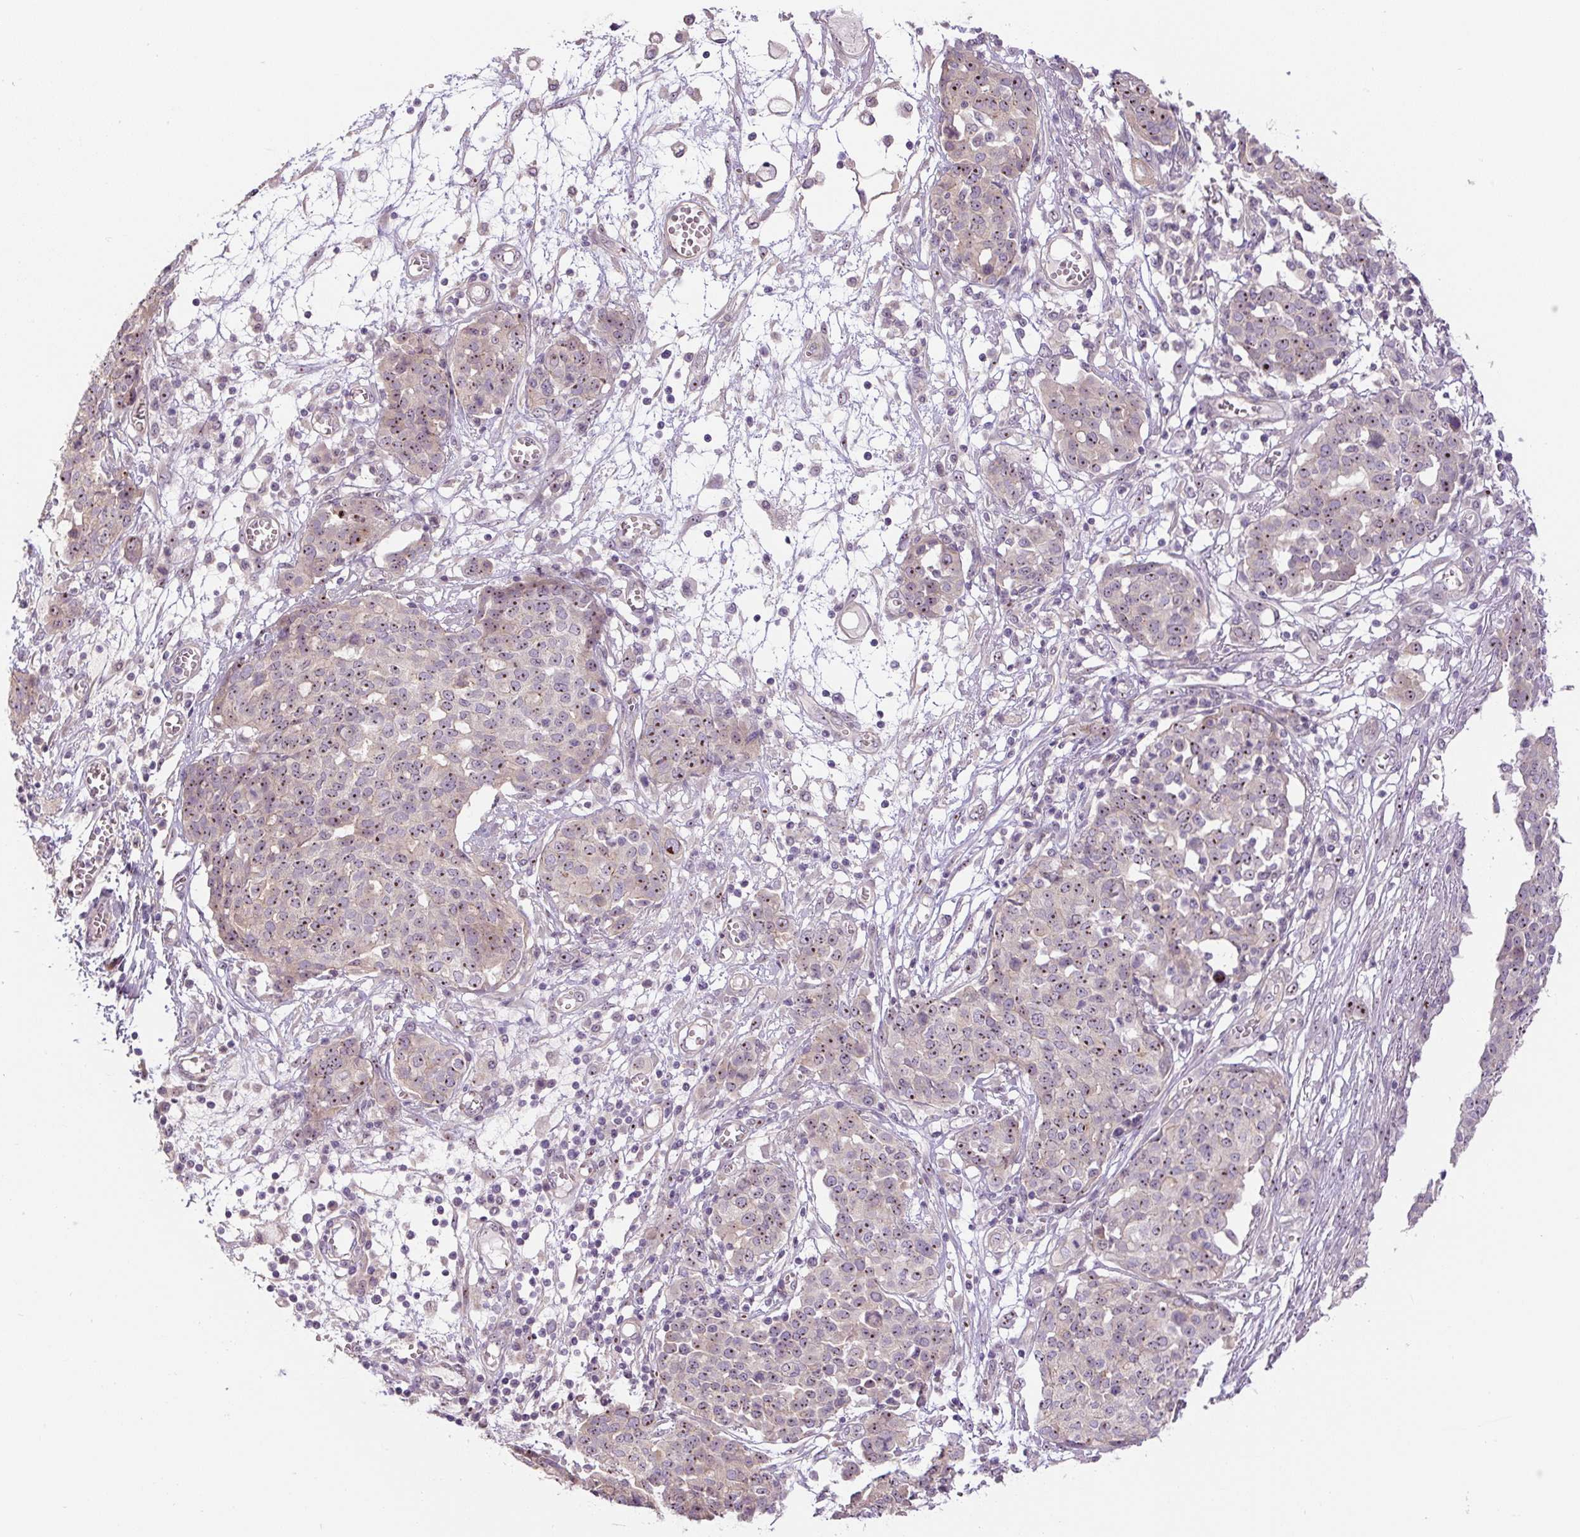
{"staining": {"intensity": "weak", "quantity": "25%-75%", "location": "nuclear"}, "tissue": "ovarian cancer", "cell_type": "Tumor cells", "image_type": "cancer", "snomed": [{"axis": "morphology", "description": "Cystadenocarcinoma, serous, NOS"}, {"axis": "topography", "description": "Soft tissue"}, {"axis": "topography", "description": "Ovary"}], "caption": "This is an image of immunohistochemistry staining of ovarian cancer (serous cystadenocarcinoma), which shows weak expression in the nuclear of tumor cells.", "gene": "TMEM151B", "patient": {"sex": "female", "age": 57}}